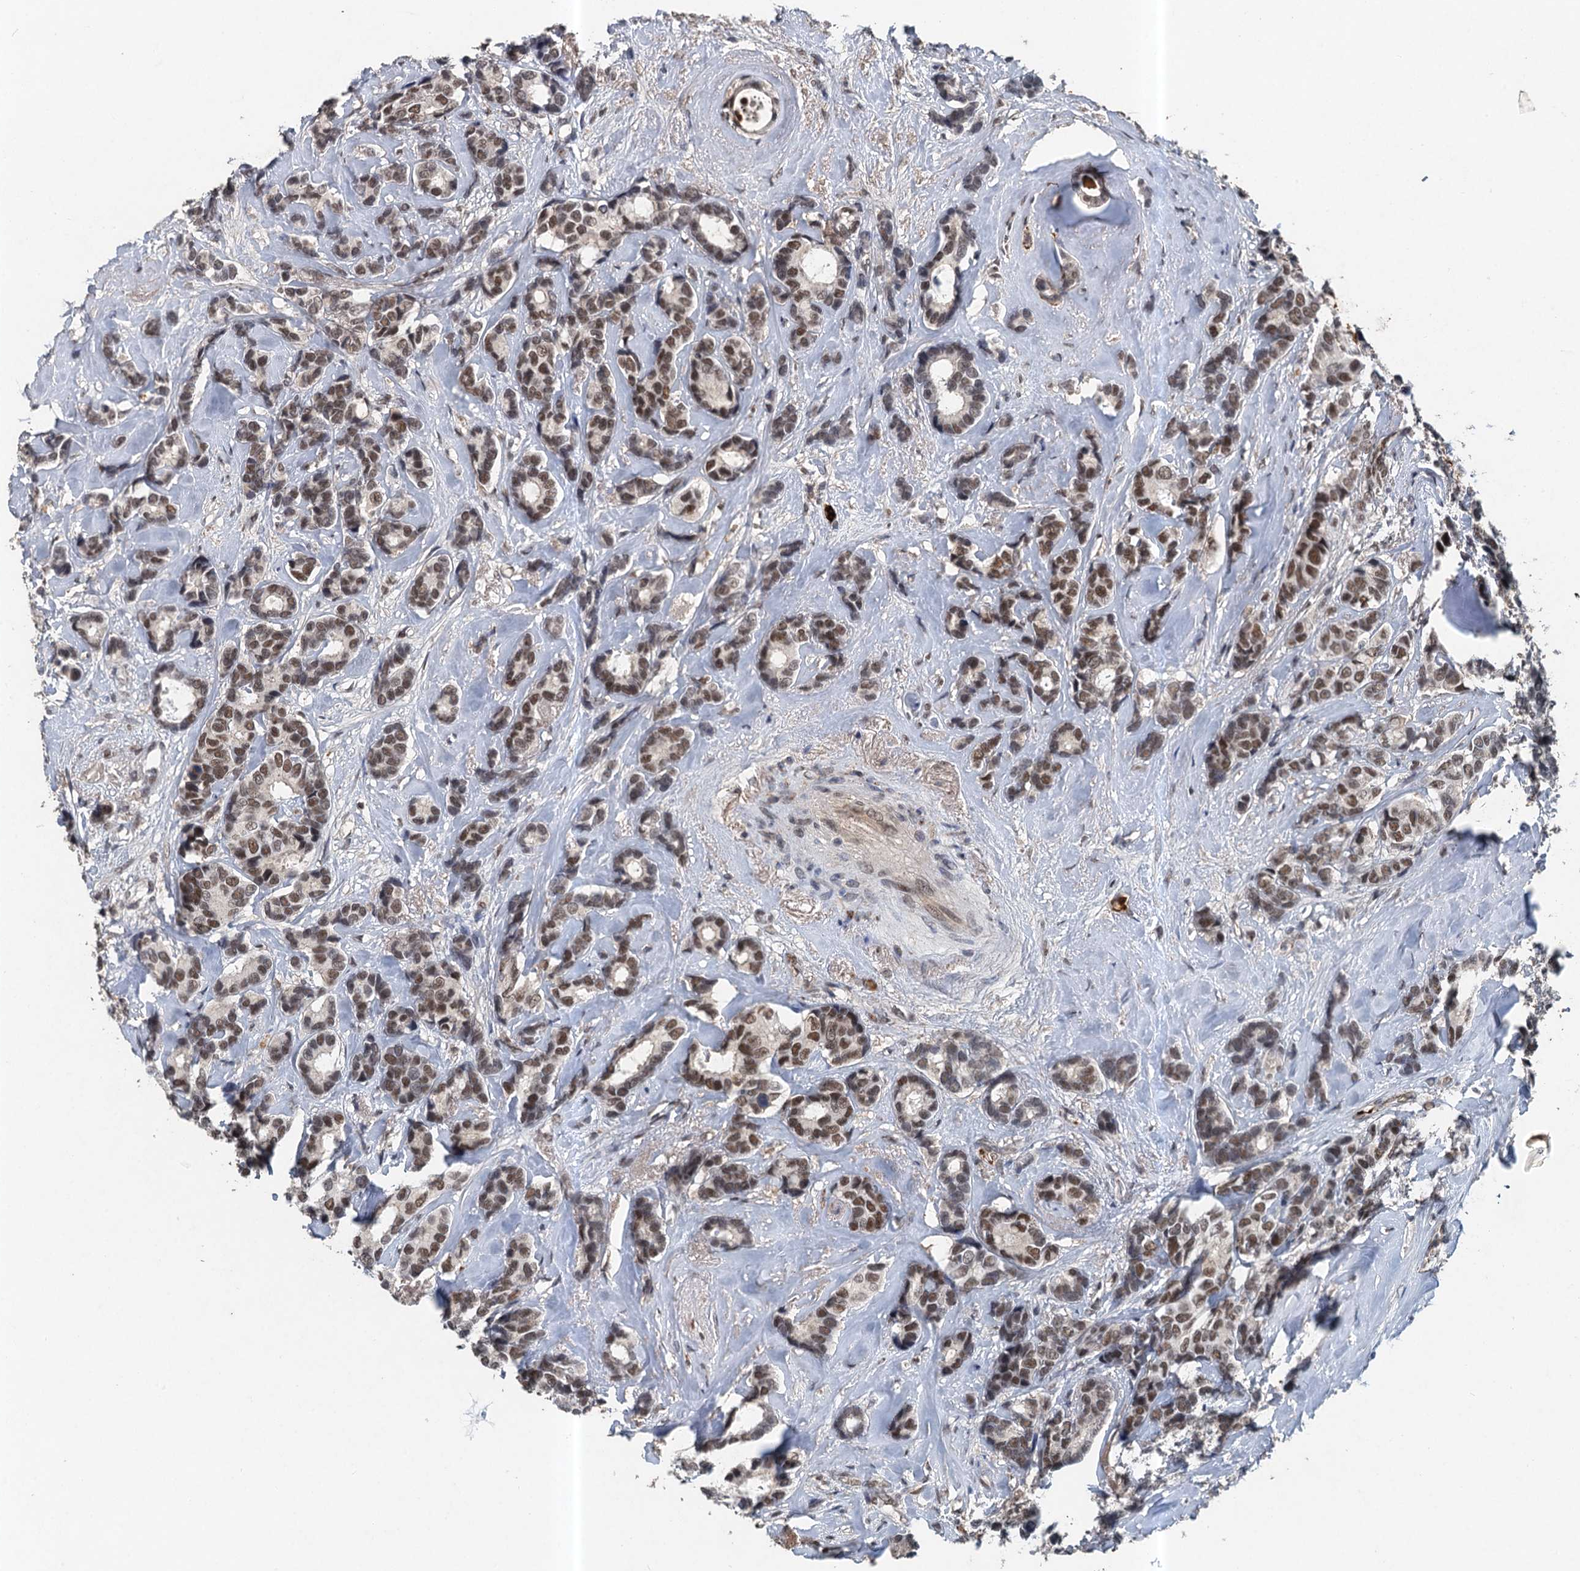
{"staining": {"intensity": "moderate", "quantity": ">75%", "location": "nuclear"}, "tissue": "breast cancer", "cell_type": "Tumor cells", "image_type": "cancer", "snomed": [{"axis": "morphology", "description": "Duct carcinoma"}, {"axis": "topography", "description": "Breast"}], "caption": "Immunohistochemical staining of human breast cancer (infiltrating ductal carcinoma) demonstrates medium levels of moderate nuclear protein staining in about >75% of tumor cells. Using DAB (3,3'-diaminobenzidine) (brown) and hematoxylin (blue) stains, captured at high magnification using brightfield microscopy.", "gene": "CSTF3", "patient": {"sex": "female", "age": 87}}